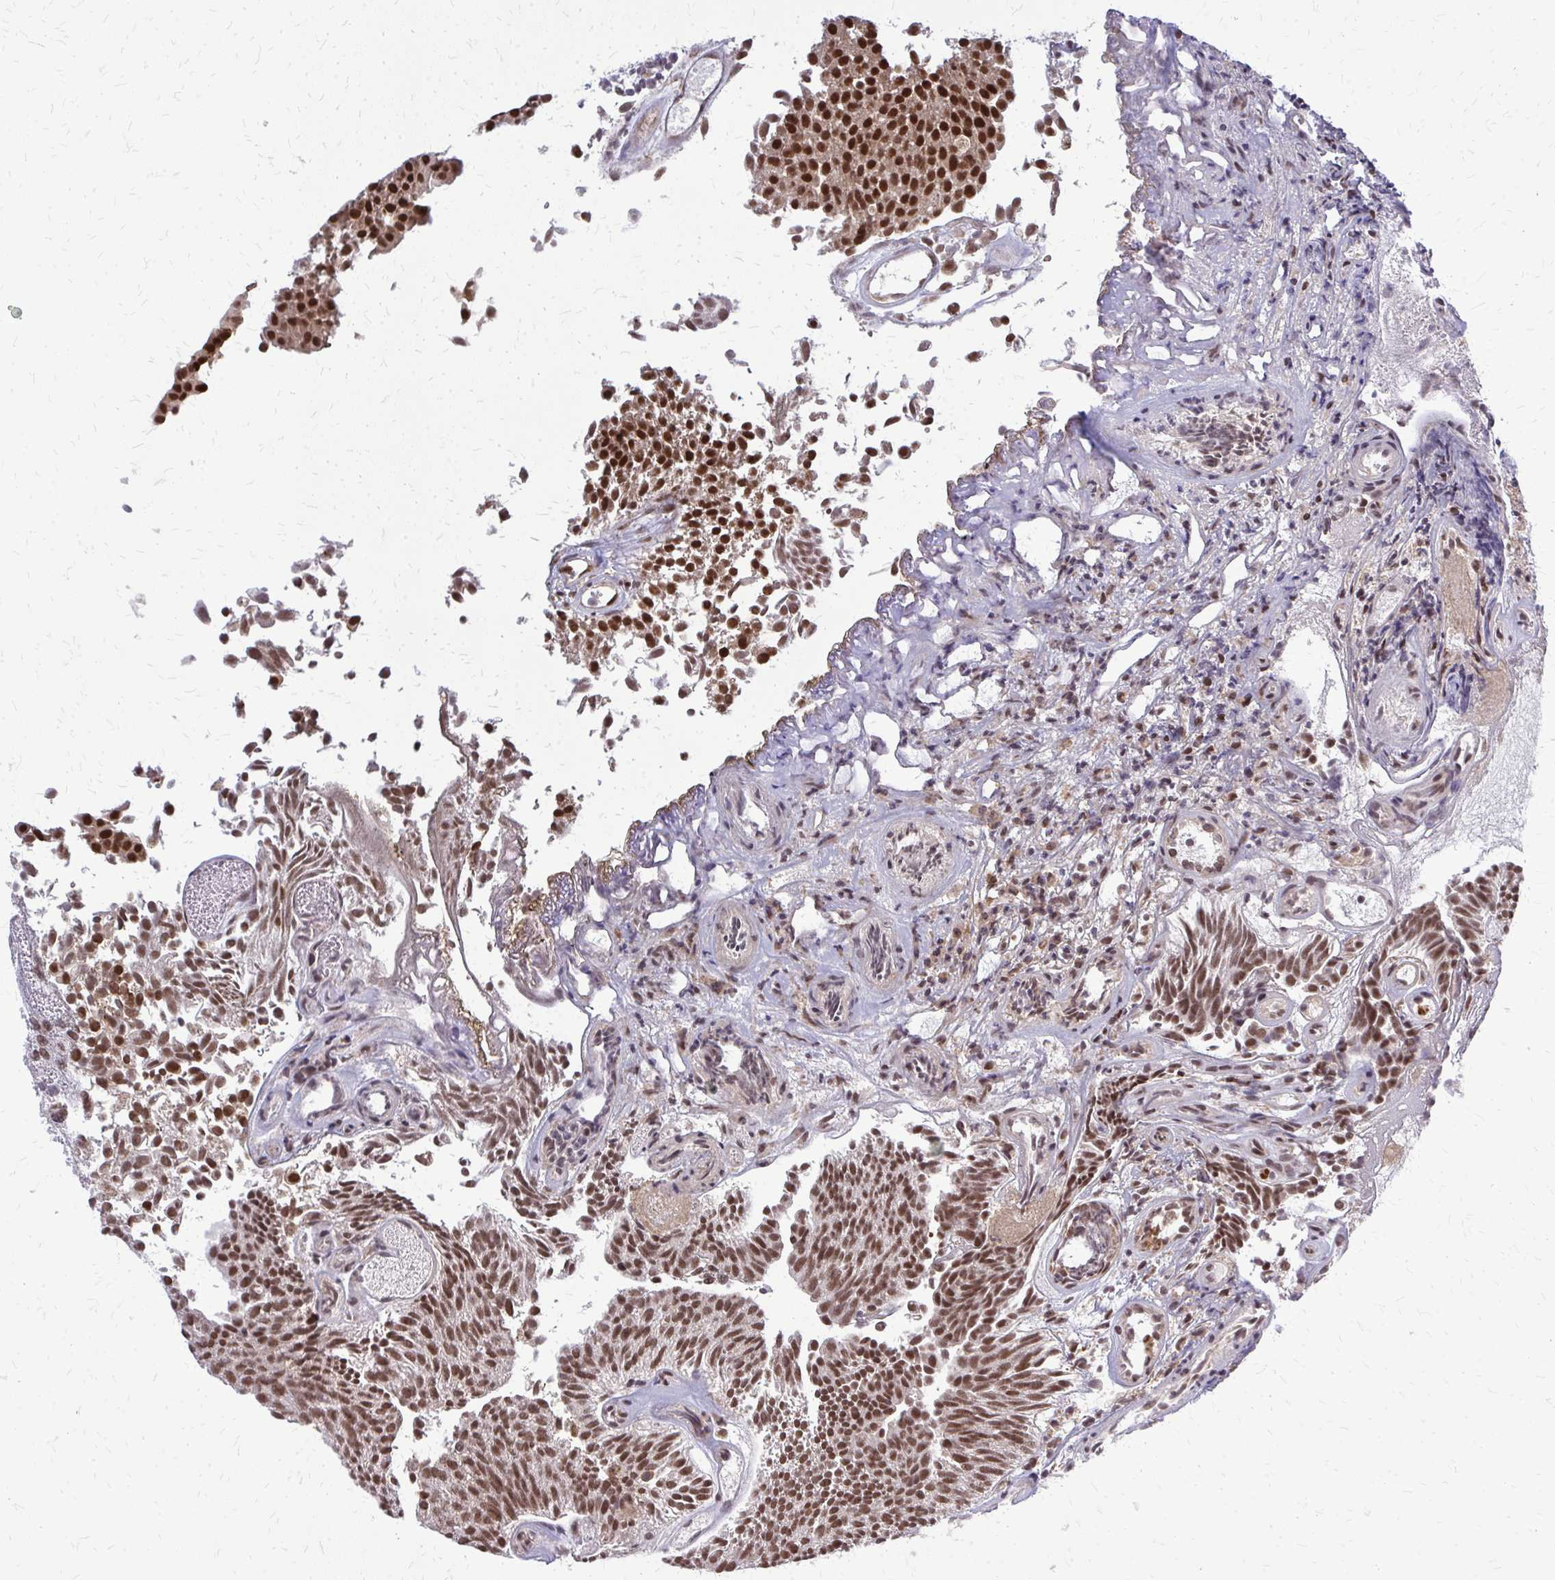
{"staining": {"intensity": "strong", "quantity": ">75%", "location": "nuclear"}, "tissue": "urothelial cancer", "cell_type": "Tumor cells", "image_type": "cancer", "snomed": [{"axis": "morphology", "description": "Urothelial carcinoma, Low grade"}, {"axis": "topography", "description": "Urinary bladder"}], "caption": "Immunohistochemistry of low-grade urothelial carcinoma demonstrates high levels of strong nuclear expression in approximately >75% of tumor cells. The staining was performed using DAB (3,3'-diaminobenzidine) to visualize the protein expression in brown, while the nuclei were stained in blue with hematoxylin (Magnification: 20x).", "gene": "HDAC3", "patient": {"sex": "female", "age": 79}}